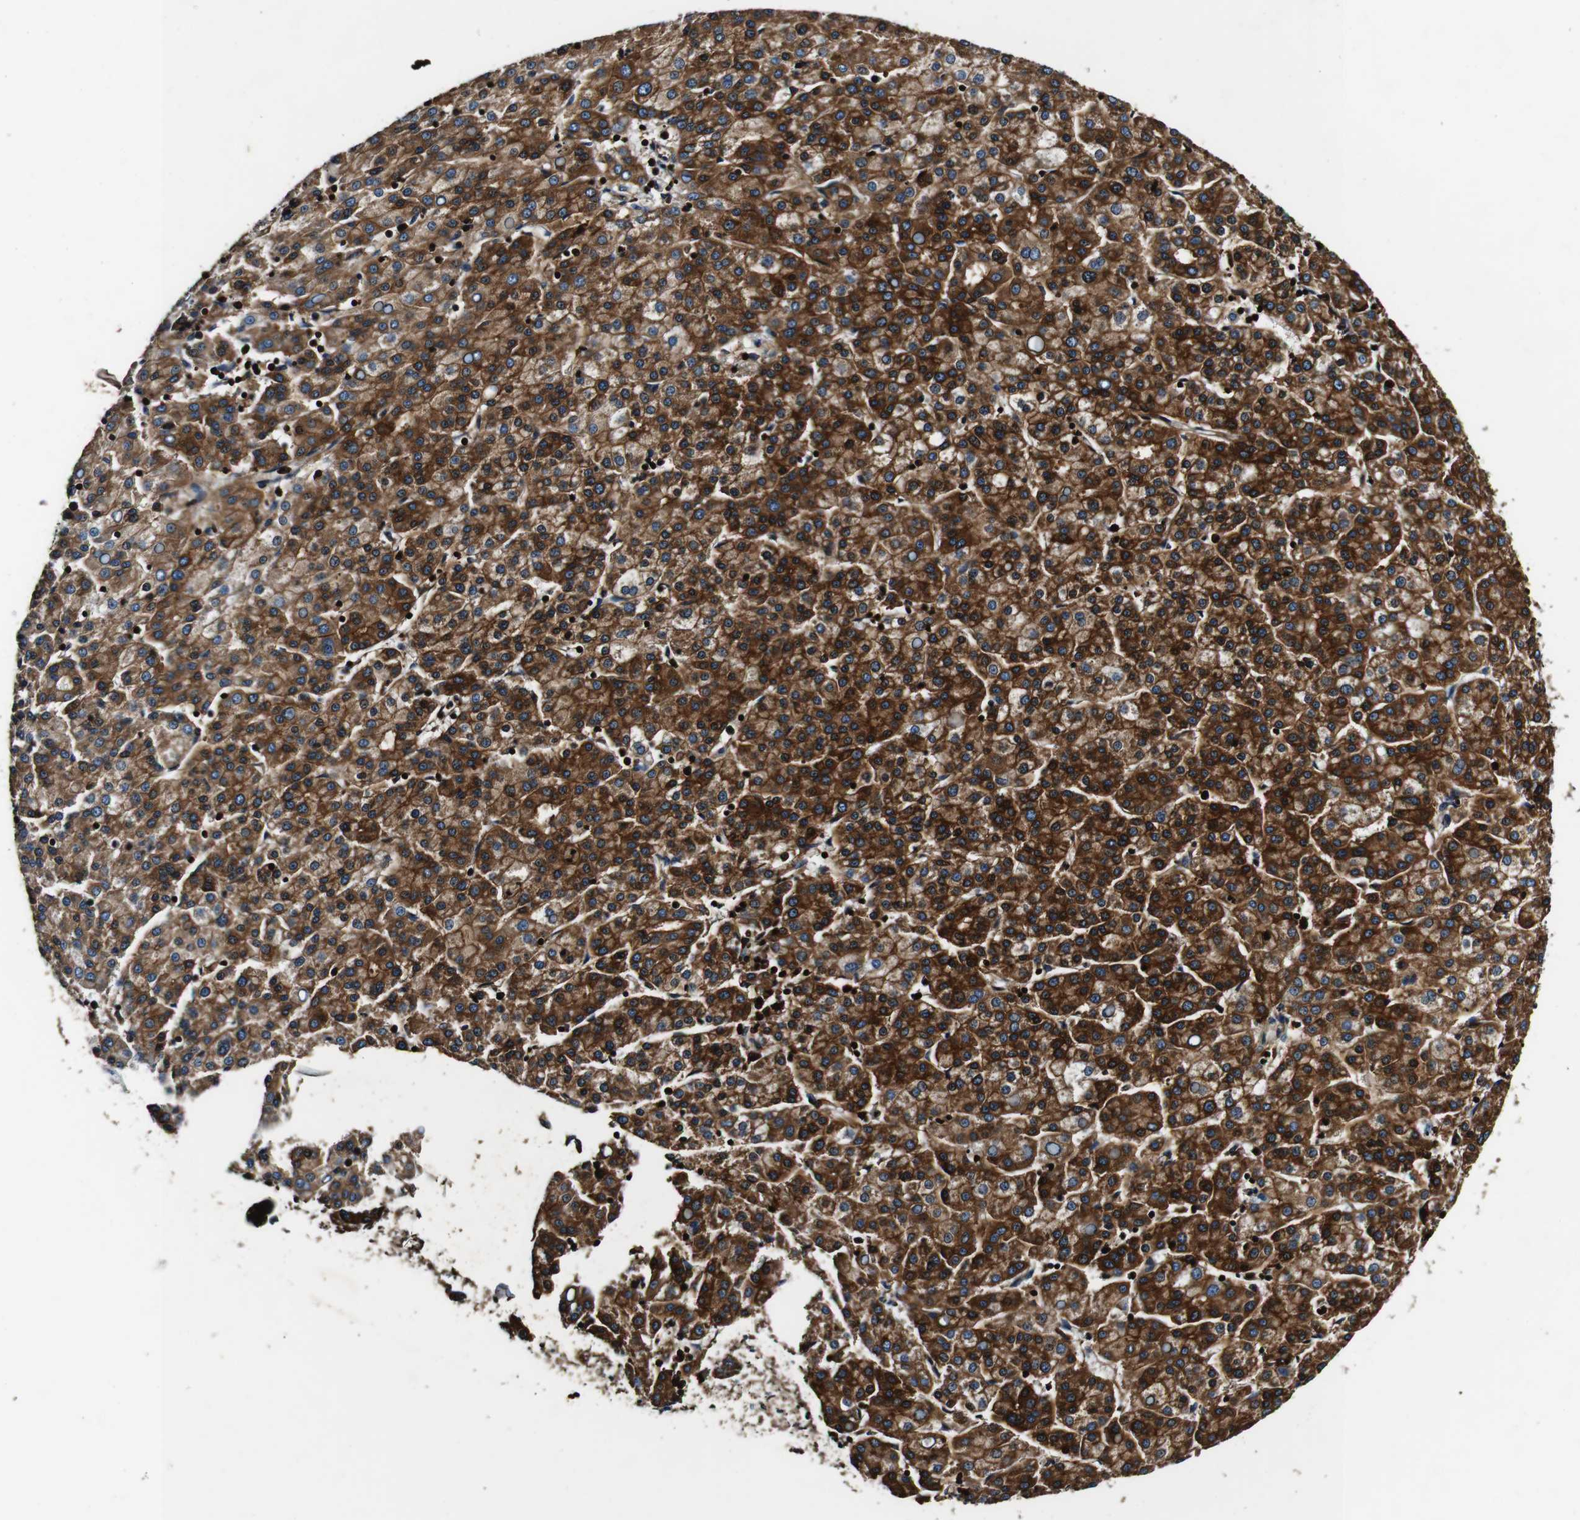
{"staining": {"intensity": "strong", "quantity": ">75%", "location": "cytoplasmic/membranous"}, "tissue": "liver cancer", "cell_type": "Tumor cells", "image_type": "cancer", "snomed": [{"axis": "morphology", "description": "Carcinoma, Hepatocellular, NOS"}, {"axis": "topography", "description": "Liver"}], "caption": "Immunohistochemistry (IHC) staining of liver cancer, which exhibits high levels of strong cytoplasmic/membranous staining in about >75% of tumor cells indicating strong cytoplasmic/membranous protein positivity. The staining was performed using DAB (3,3'-diaminobenzidine) (brown) for protein detection and nuclei were counterstained in hematoxylin (blue).", "gene": "RHOT2", "patient": {"sex": "female", "age": 58}}